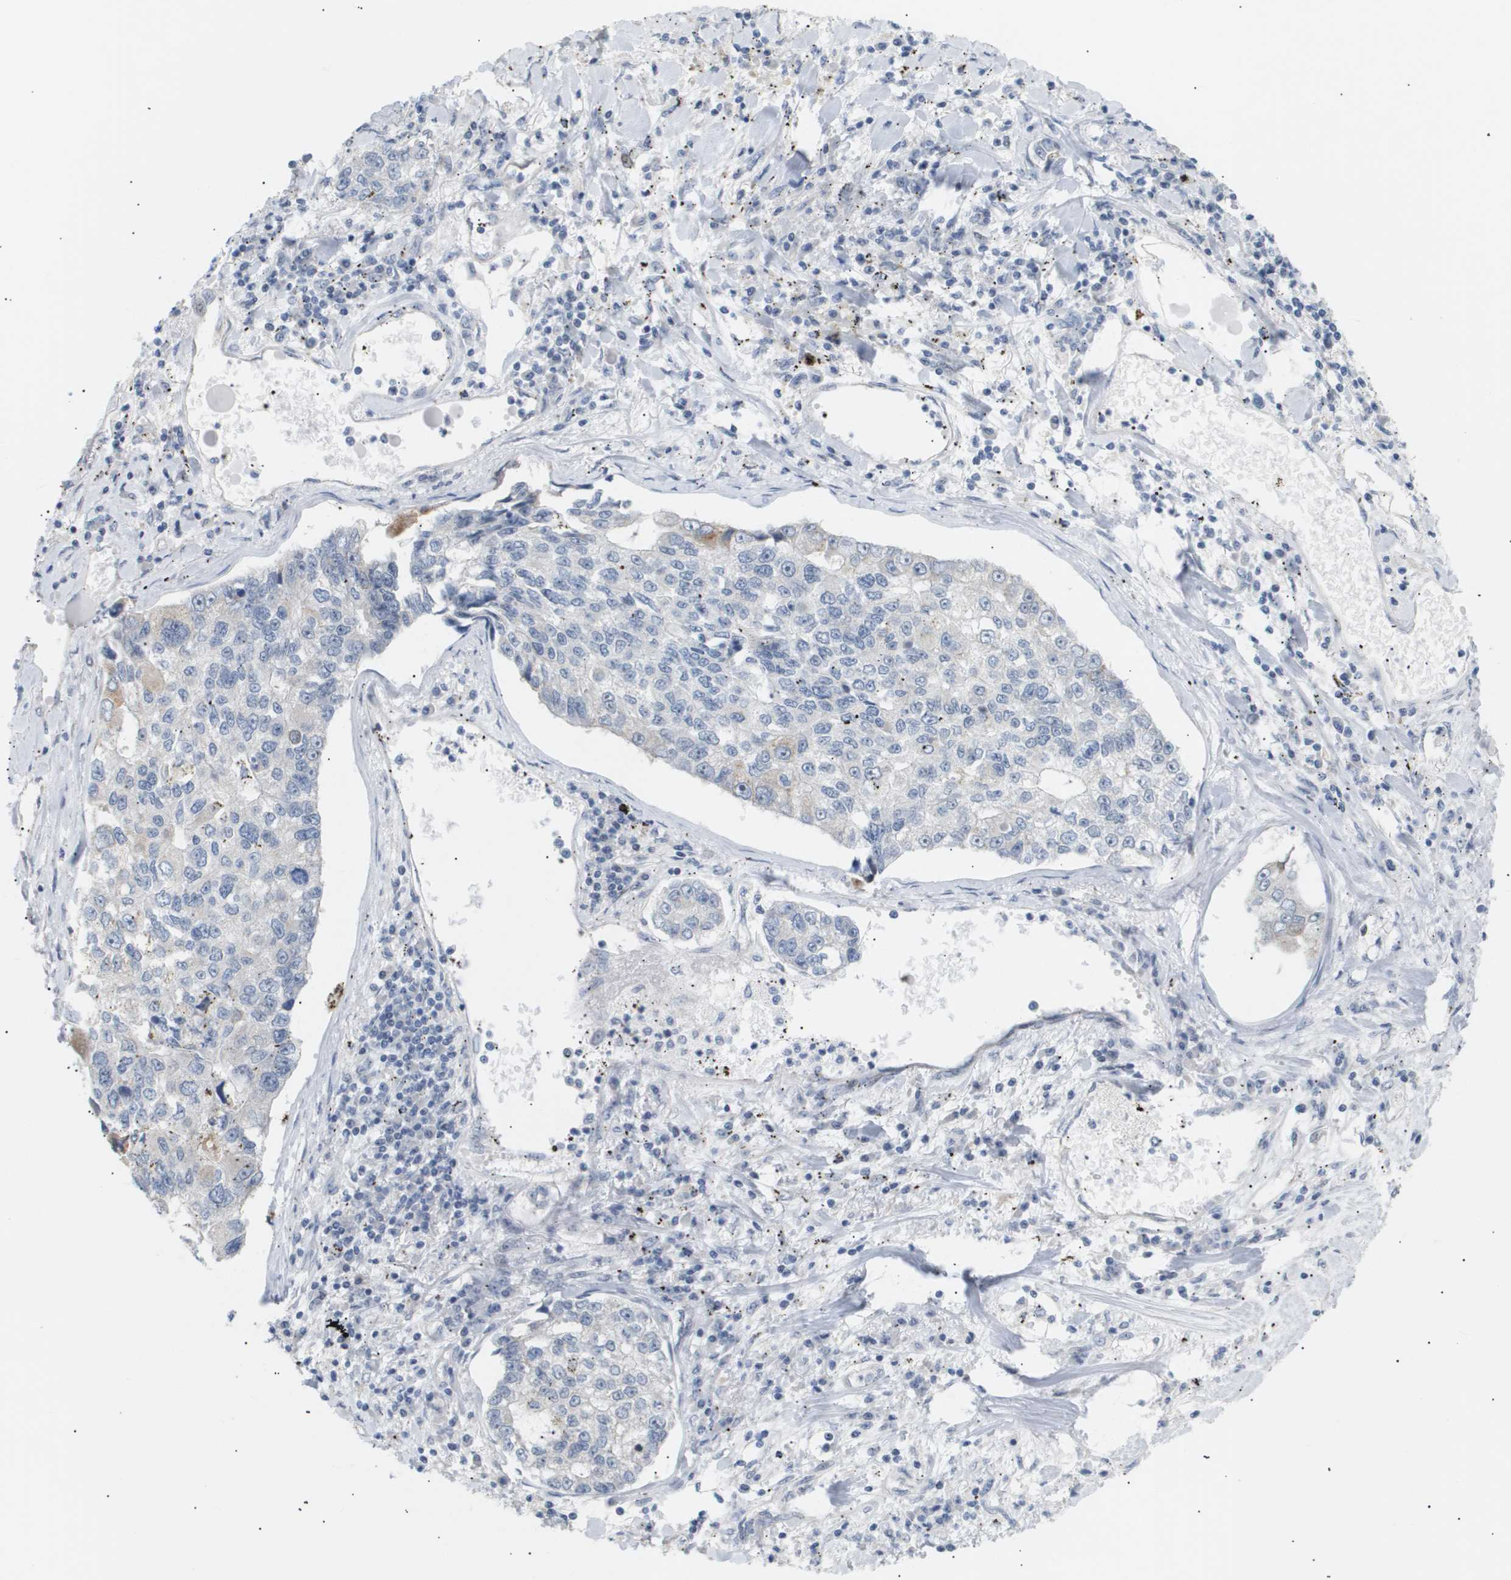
{"staining": {"intensity": "negative", "quantity": "none", "location": "none"}, "tissue": "lung cancer", "cell_type": "Tumor cells", "image_type": "cancer", "snomed": [{"axis": "morphology", "description": "Adenocarcinoma, NOS"}, {"axis": "topography", "description": "Lung"}], "caption": "Histopathology image shows no significant protein expression in tumor cells of lung cancer (adenocarcinoma).", "gene": "PPARD", "patient": {"sex": "male", "age": 49}}